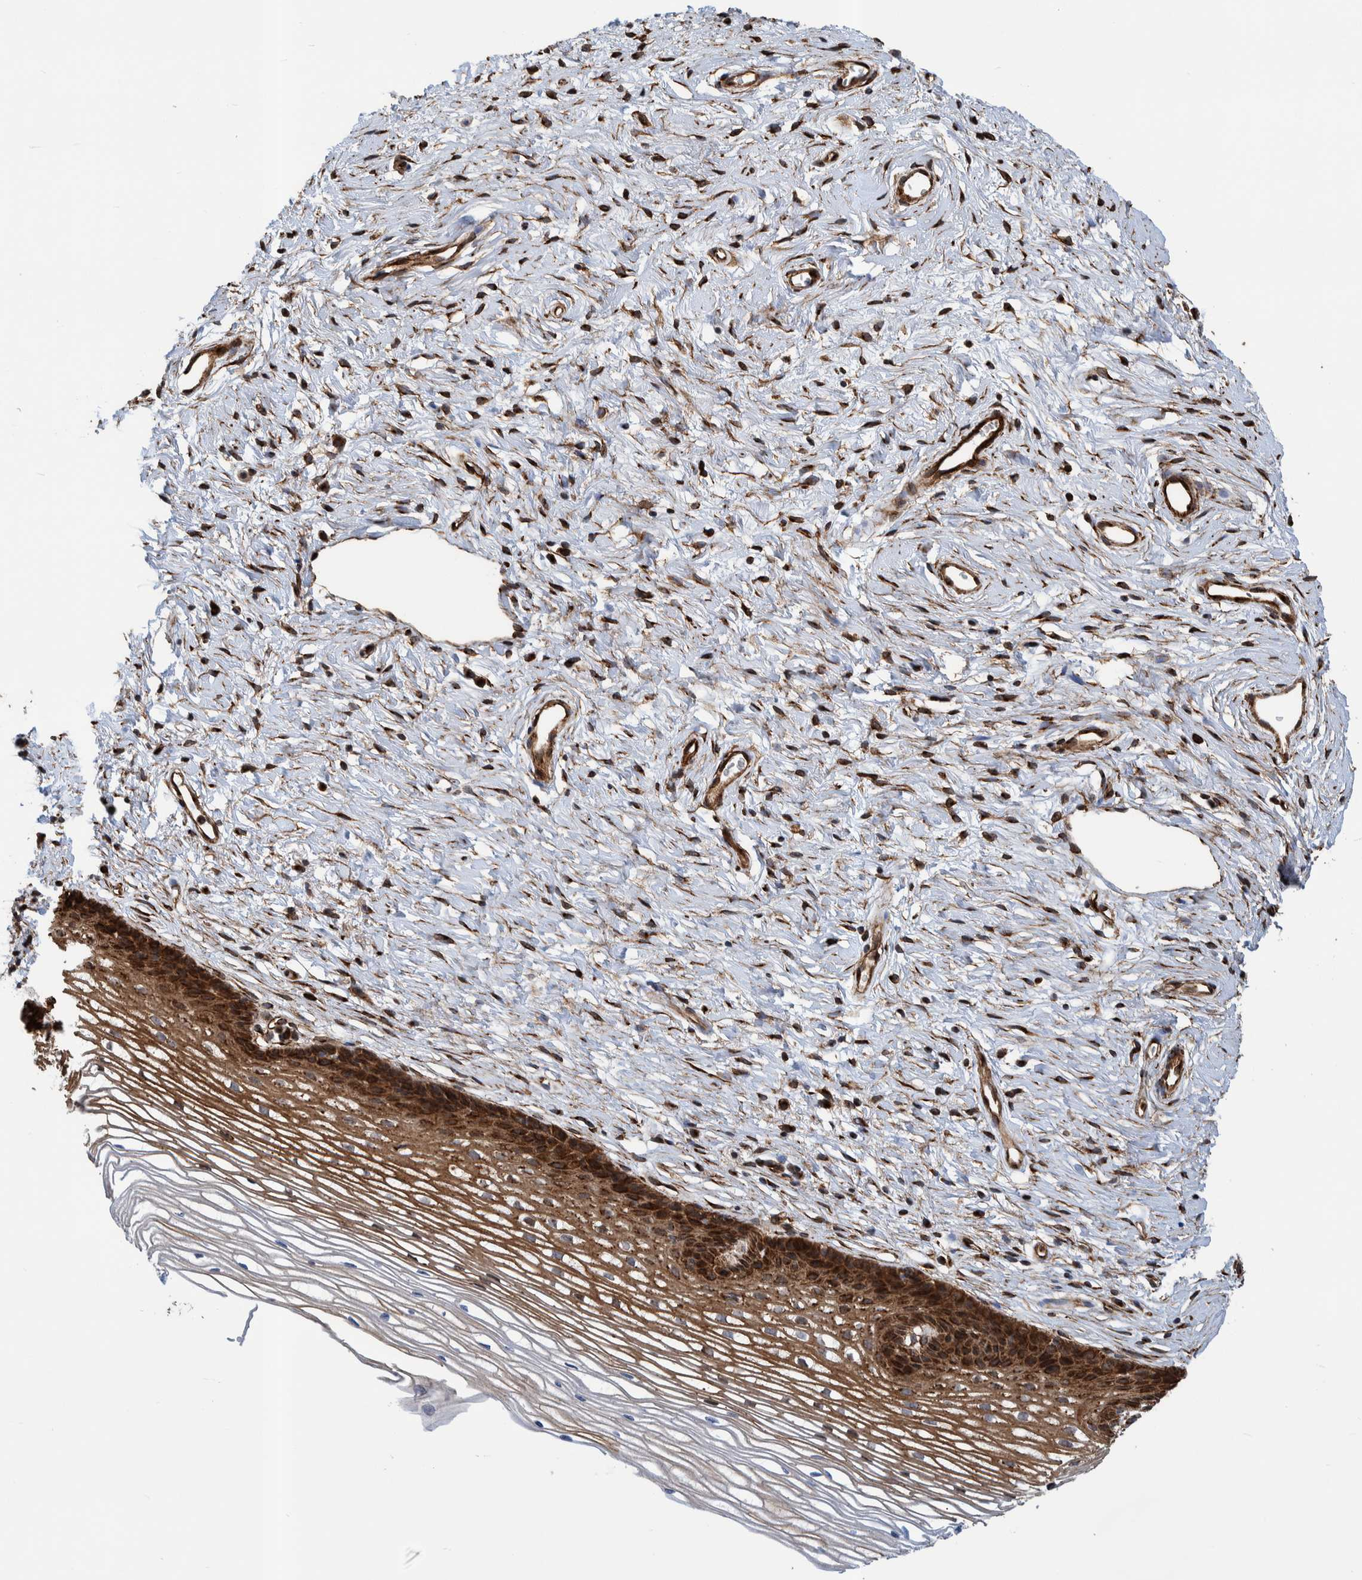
{"staining": {"intensity": "moderate", "quantity": ">75%", "location": "cytoplasmic/membranous"}, "tissue": "cervix", "cell_type": "Glandular cells", "image_type": "normal", "snomed": [{"axis": "morphology", "description": "Normal tissue, NOS"}, {"axis": "topography", "description": "Cervix"}], "caption": "IHC micrograph of unremarkable human cervix stained for a protein (brown), which demonstrates medium levels of moderate cytoplasmic/membranous staining in about >75% of glandular cells.", "gene": "CCDC57", "patient": {"sex": "female", "age": 77}}